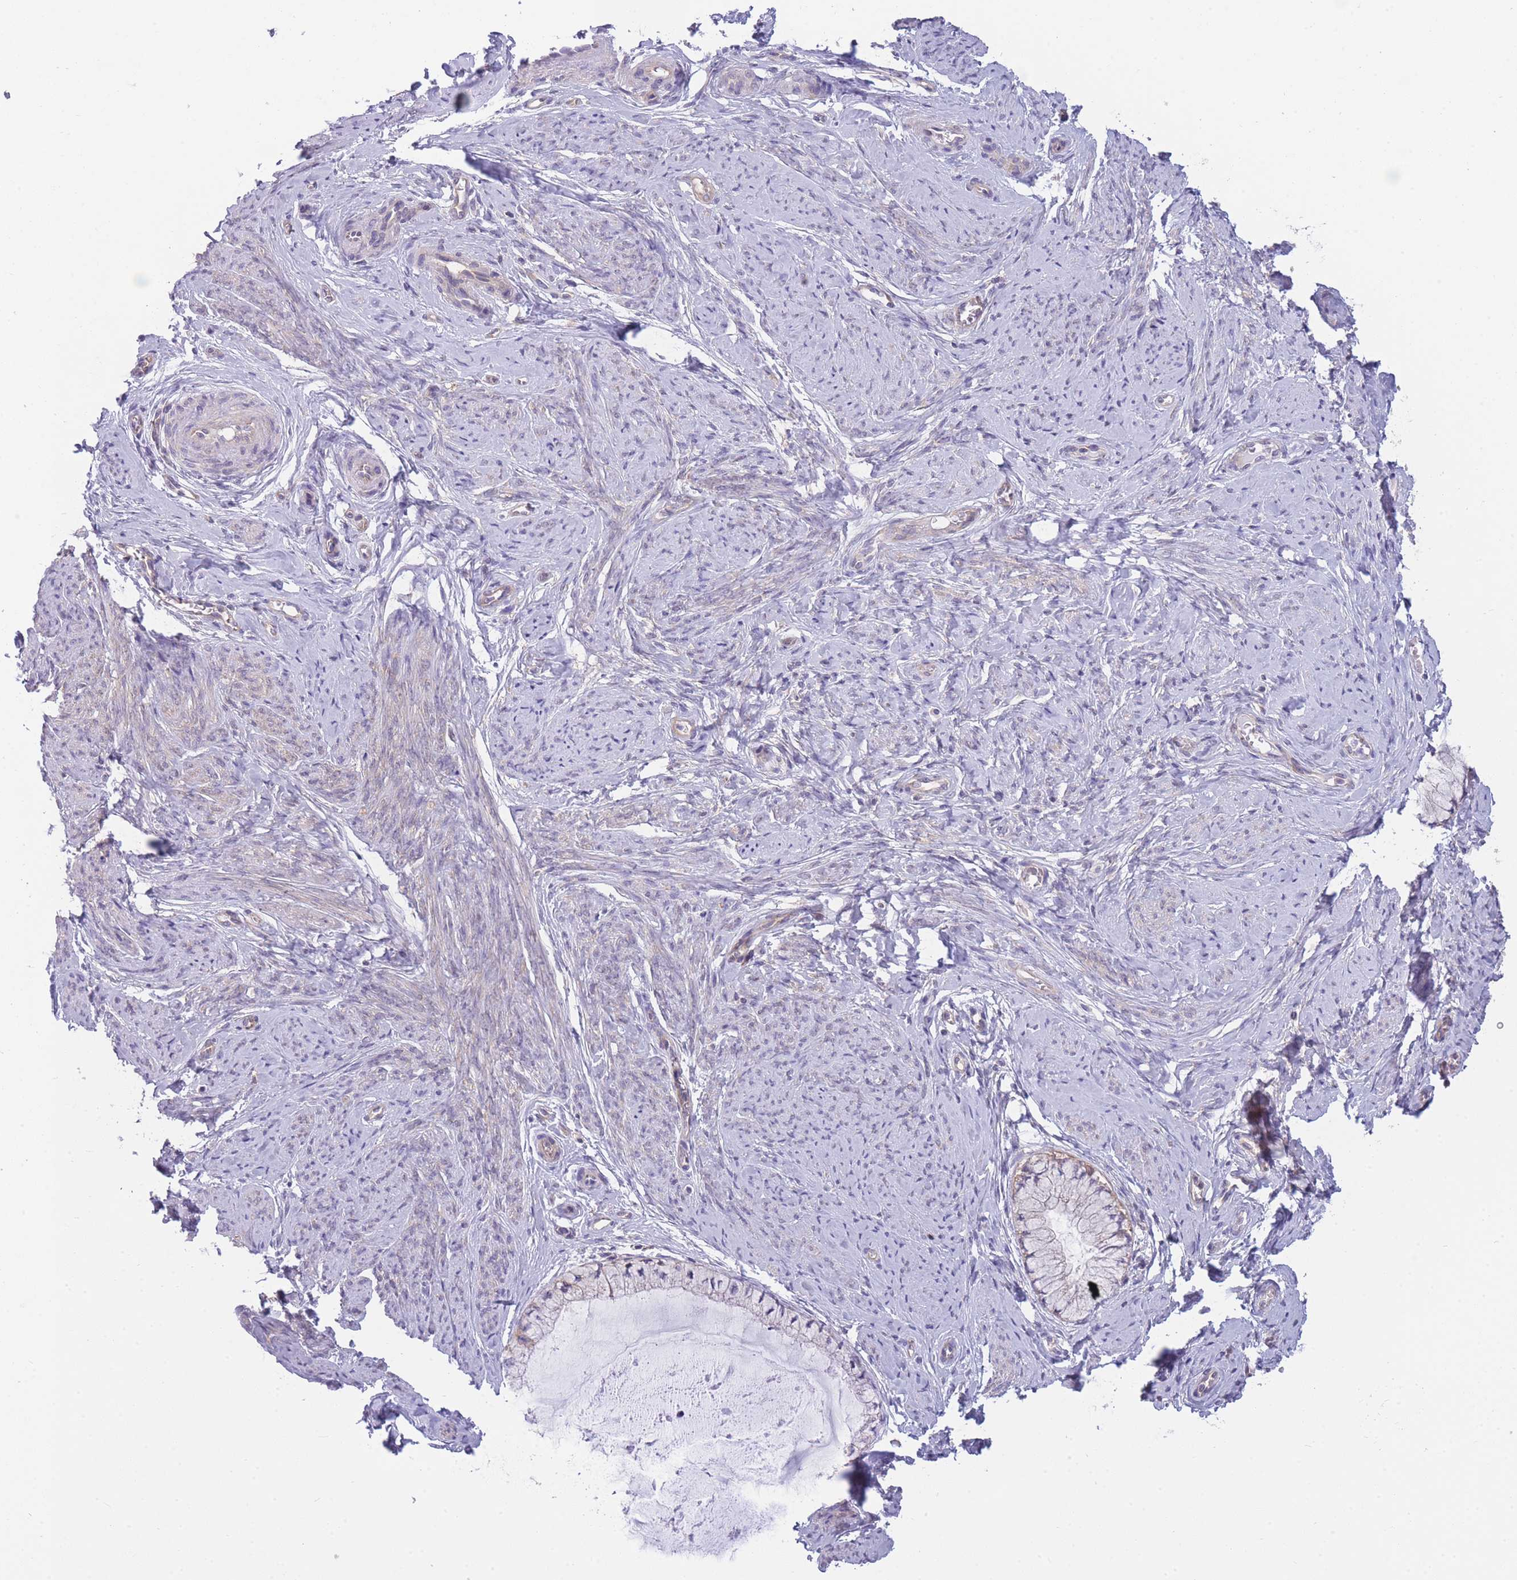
{"staining": {"intensity": "negative", "quantity": "none", "location": "none"}, "tissue": "cervix", "cell_type": "Glandular cells", "image_type": "normal", "snomed": [{"axis": "morphology", "description": "Normal tissue, NOS"}, {"axis": "topography", "description": "Cervix"}], "caption": "Glandular cells show no significant protein expression in normal cervix.", "gene": "PFDN6", "patient": {"sex": "female", "age": 42}}